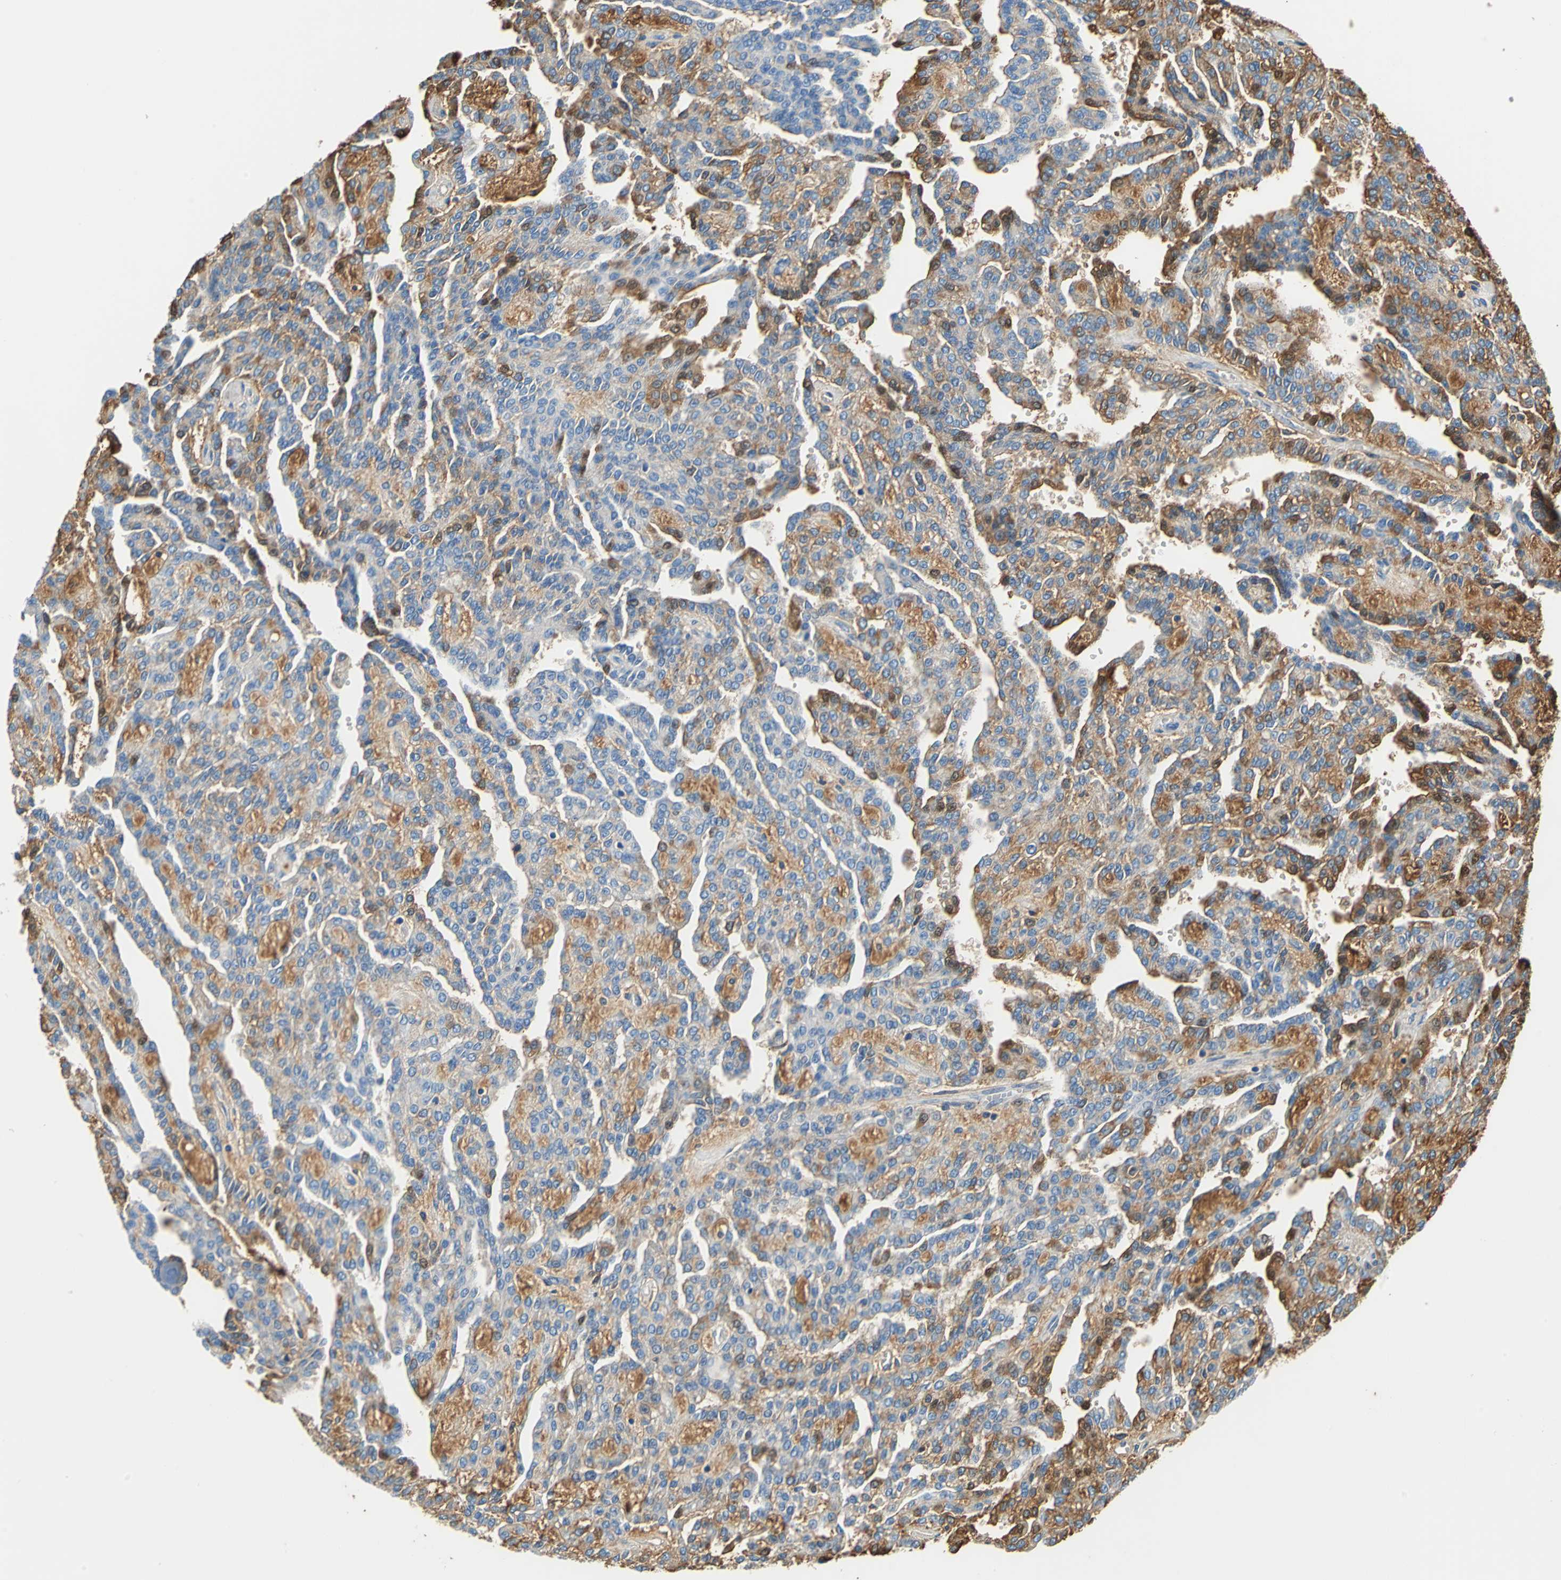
{"staining": {"intensity": "moderate", "quantity": "25%-75%", "location": "cytoplasmic/membranous"}, "tissue": "renal cancer", "cell_type": "Tumor cells", "image_type": "cancer", "snomed": [{"axis": "morphology", "description": "Adenocarcinoma, NOS"}, {"axis": "topography", "description": "Kidney"}], "caption": "Immunohistochemical staining of renal cancer reveals moderate cytoplasmic/membranous protein positivity in about 25%-75% of tumor cells. The staining was performed using DAB (3,3'-diaminobenzidine) to visualize the protein expression in brown, while the nuclei were stained in blue with hematoxylin (Magnification: 20x).", "gene": "ALB", "patient": {"sex": "male", "age": 63}}